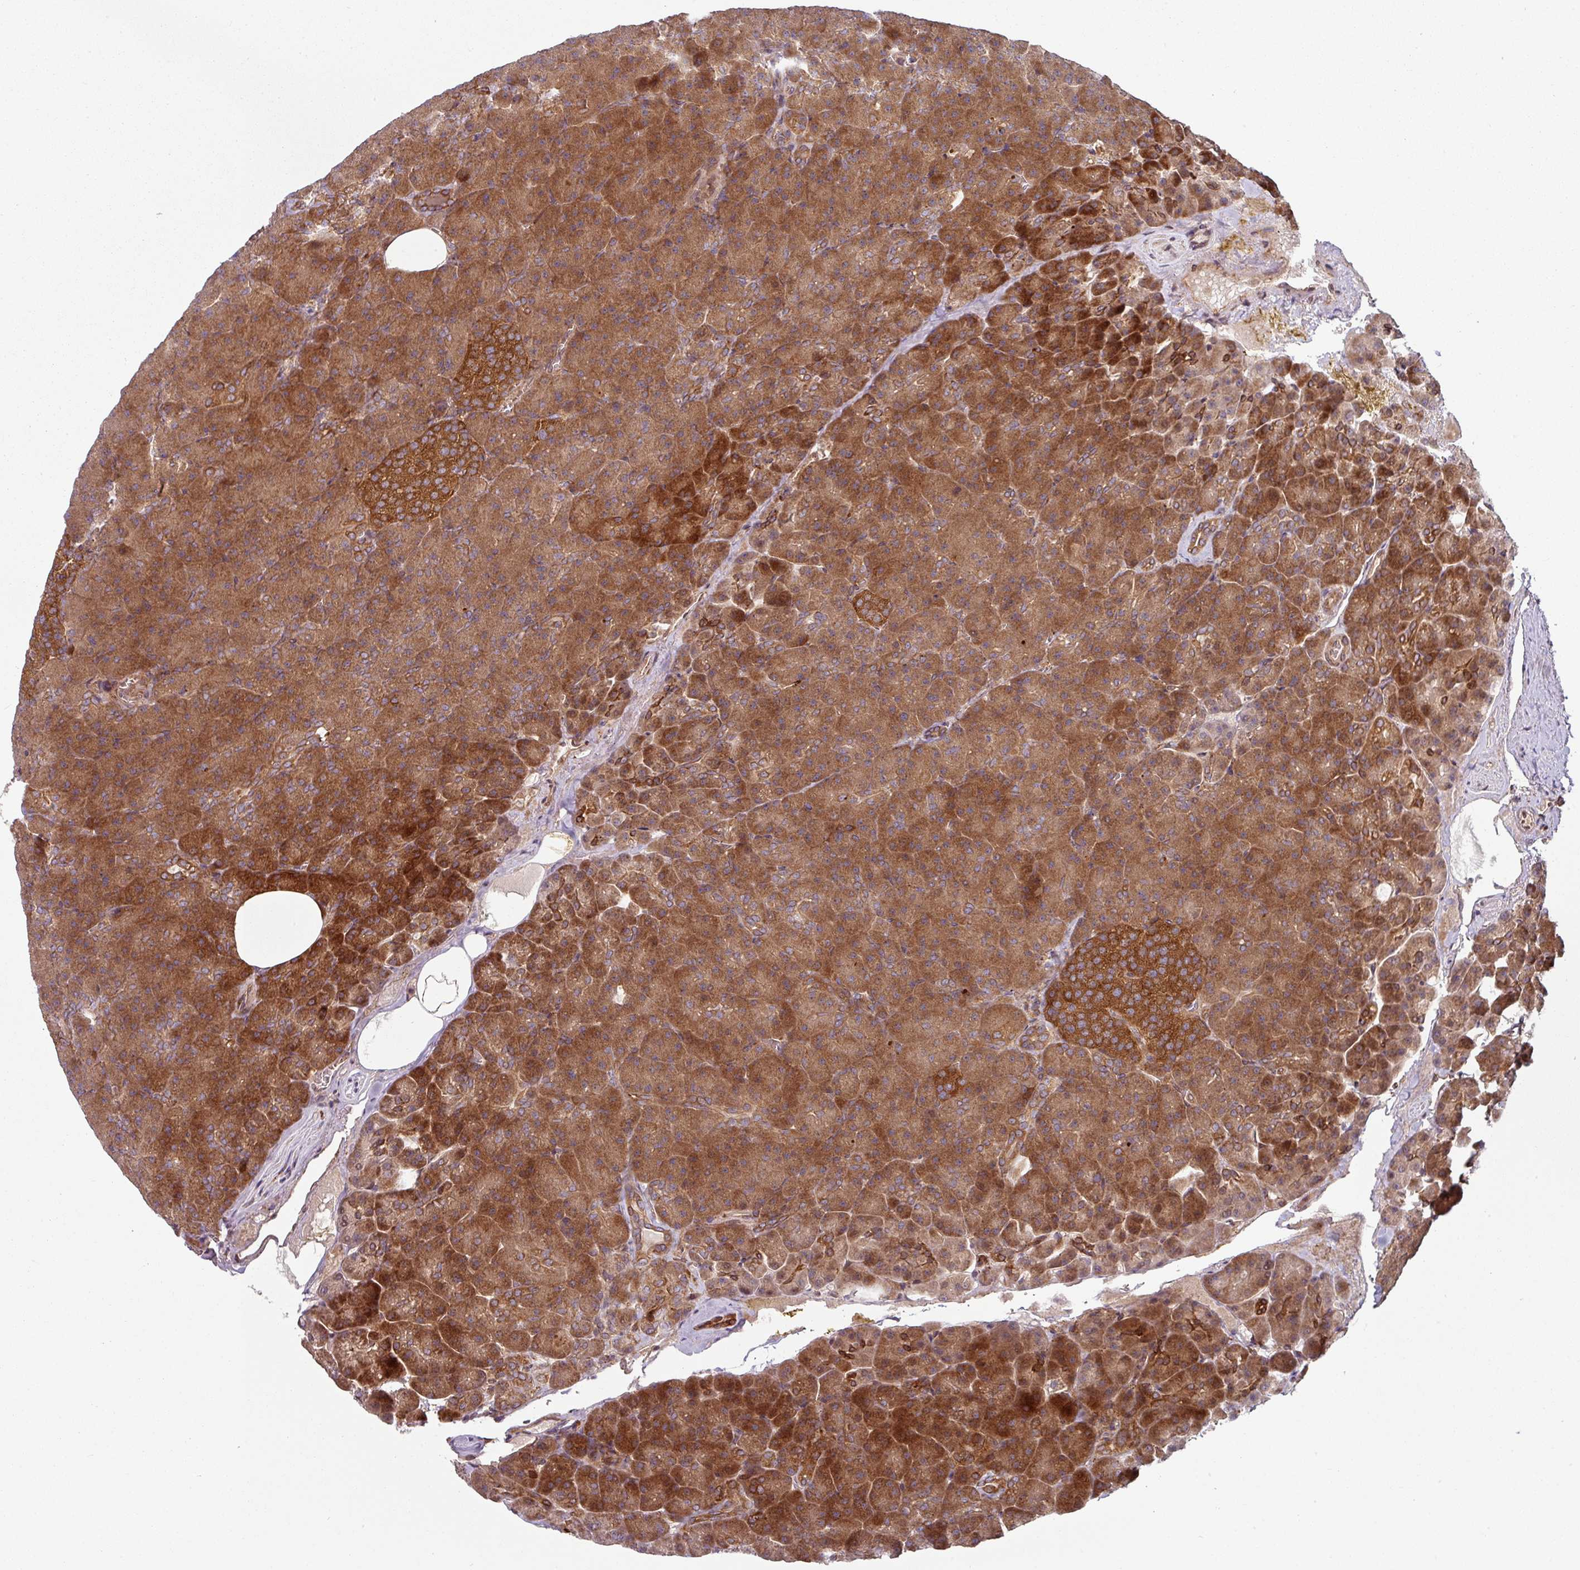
{"staining": {"intensity": "strong", "quantity": ">75%", "location": "cytoplasmic/membranous"}, "tissue": "pancreas", "cell_type": "Exocrine glandular cells", "image_type": "normal", "snomed": [{"axis": "morphology", "description": "Normal tissue, NOS"}, {"axis": "topography", "description": "Pancreas"}], "caption": "A micrograph showing strong cytoplasmic/membranous staining in about >75% of exocrine glandular cells in unremarkable pancreas, as visualized by brown immunohistochemical staining.", "gene": "RAB5A", "patient": {"sex": "female", "age": 74}}